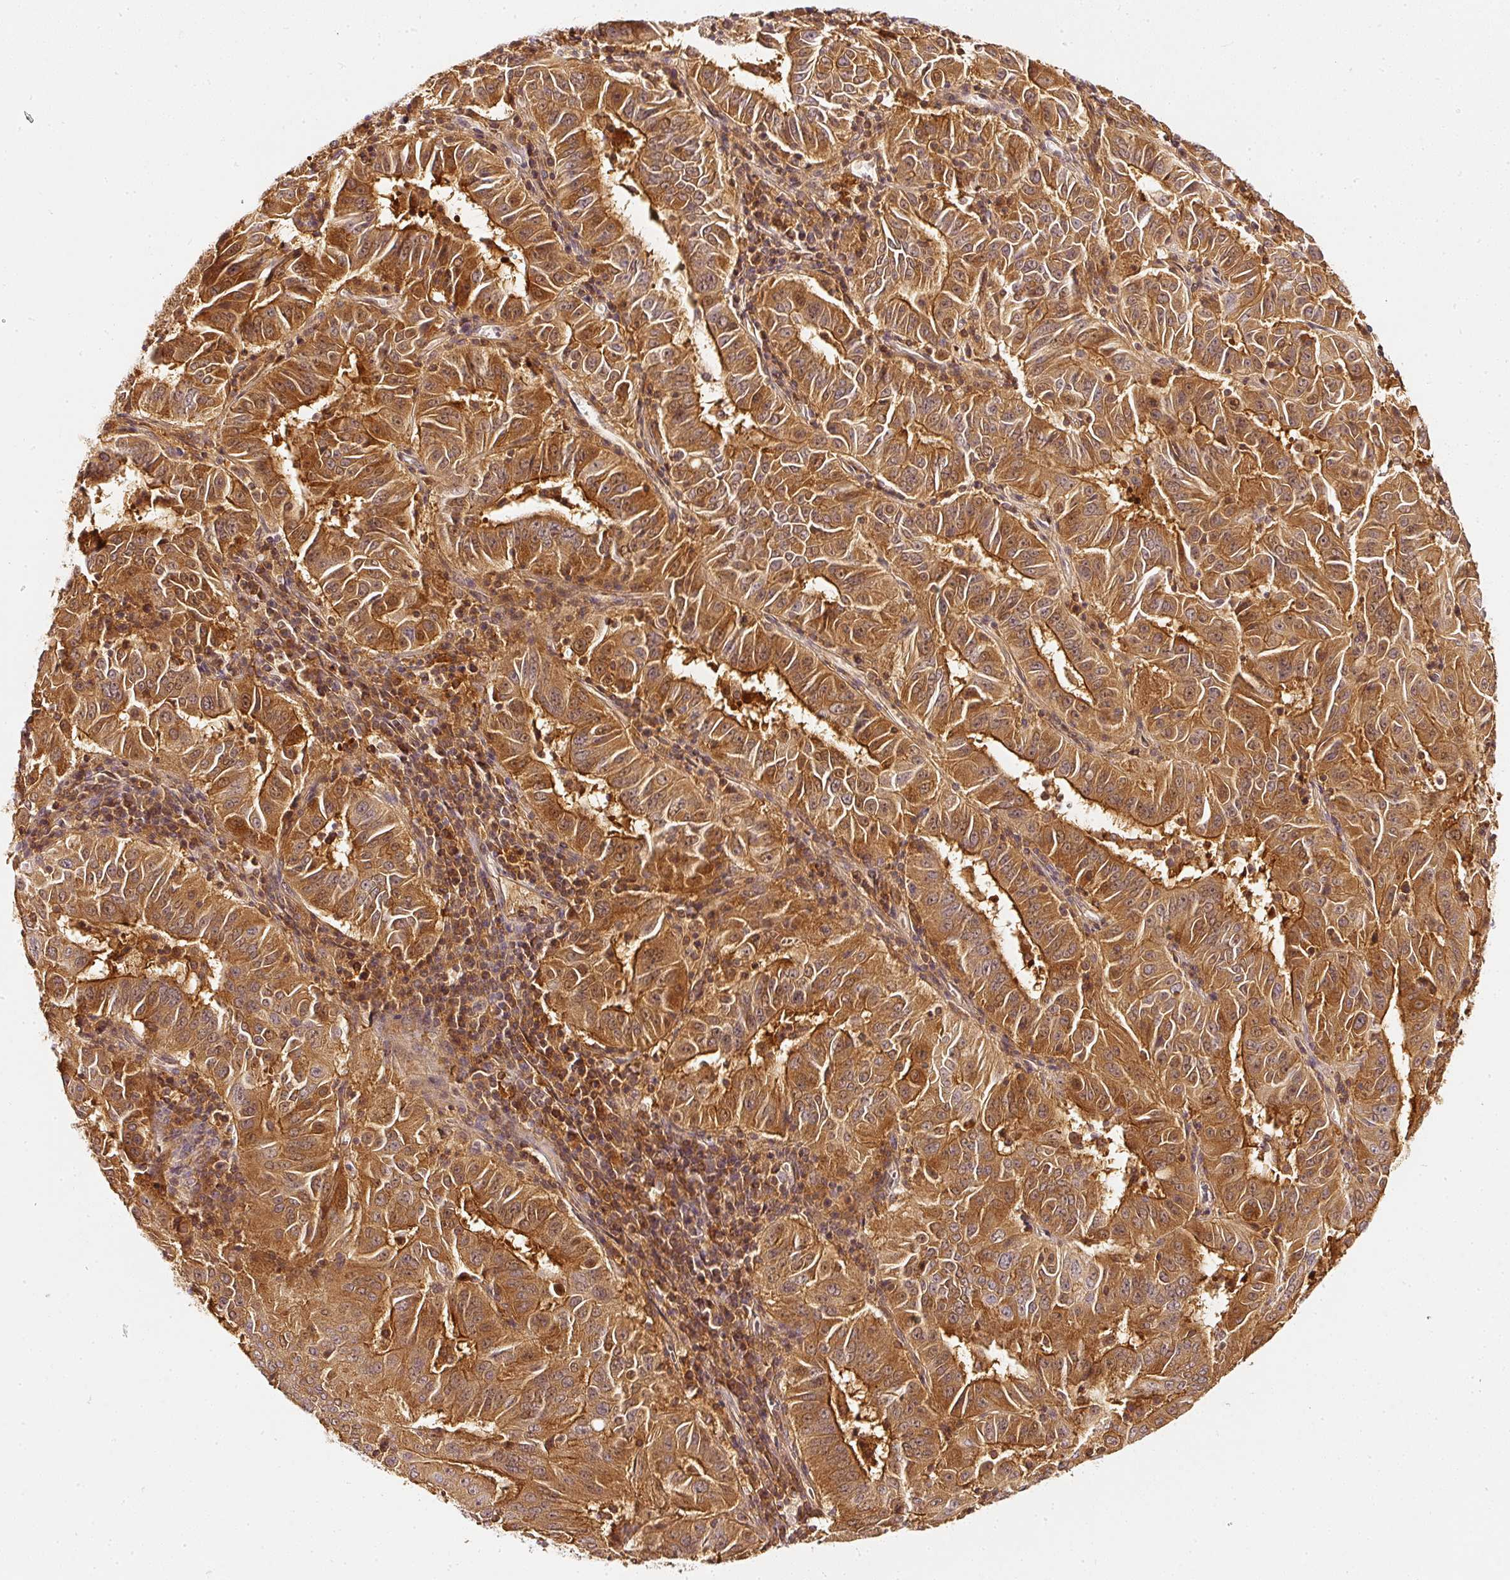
{"staining": {"intensity": "strong", "quantity": ">75%", "location": "cytoplasmic/membranous,nuclear"}, "tissue": "pancreatic cancer", "cell_type": "Tumor cells", "image_type": "cancer", "snomed": [{"axis": "morphology", "description": "Adenocarcinoma, NOS"}, {"axis": "topography", "description": "Pancreas"}], "caption": "Immunohistochemical staining of human pancreatic adenocarcinoma displays high levels of strong cytoplasmic/membranous and nuclear protein expression in approximately >75% of tumor cells. (DAB = brown stain, brightfield microscopy at high magnification).", "gene": "ASMTL", "patient": {"sex": "male", "age": 63}}